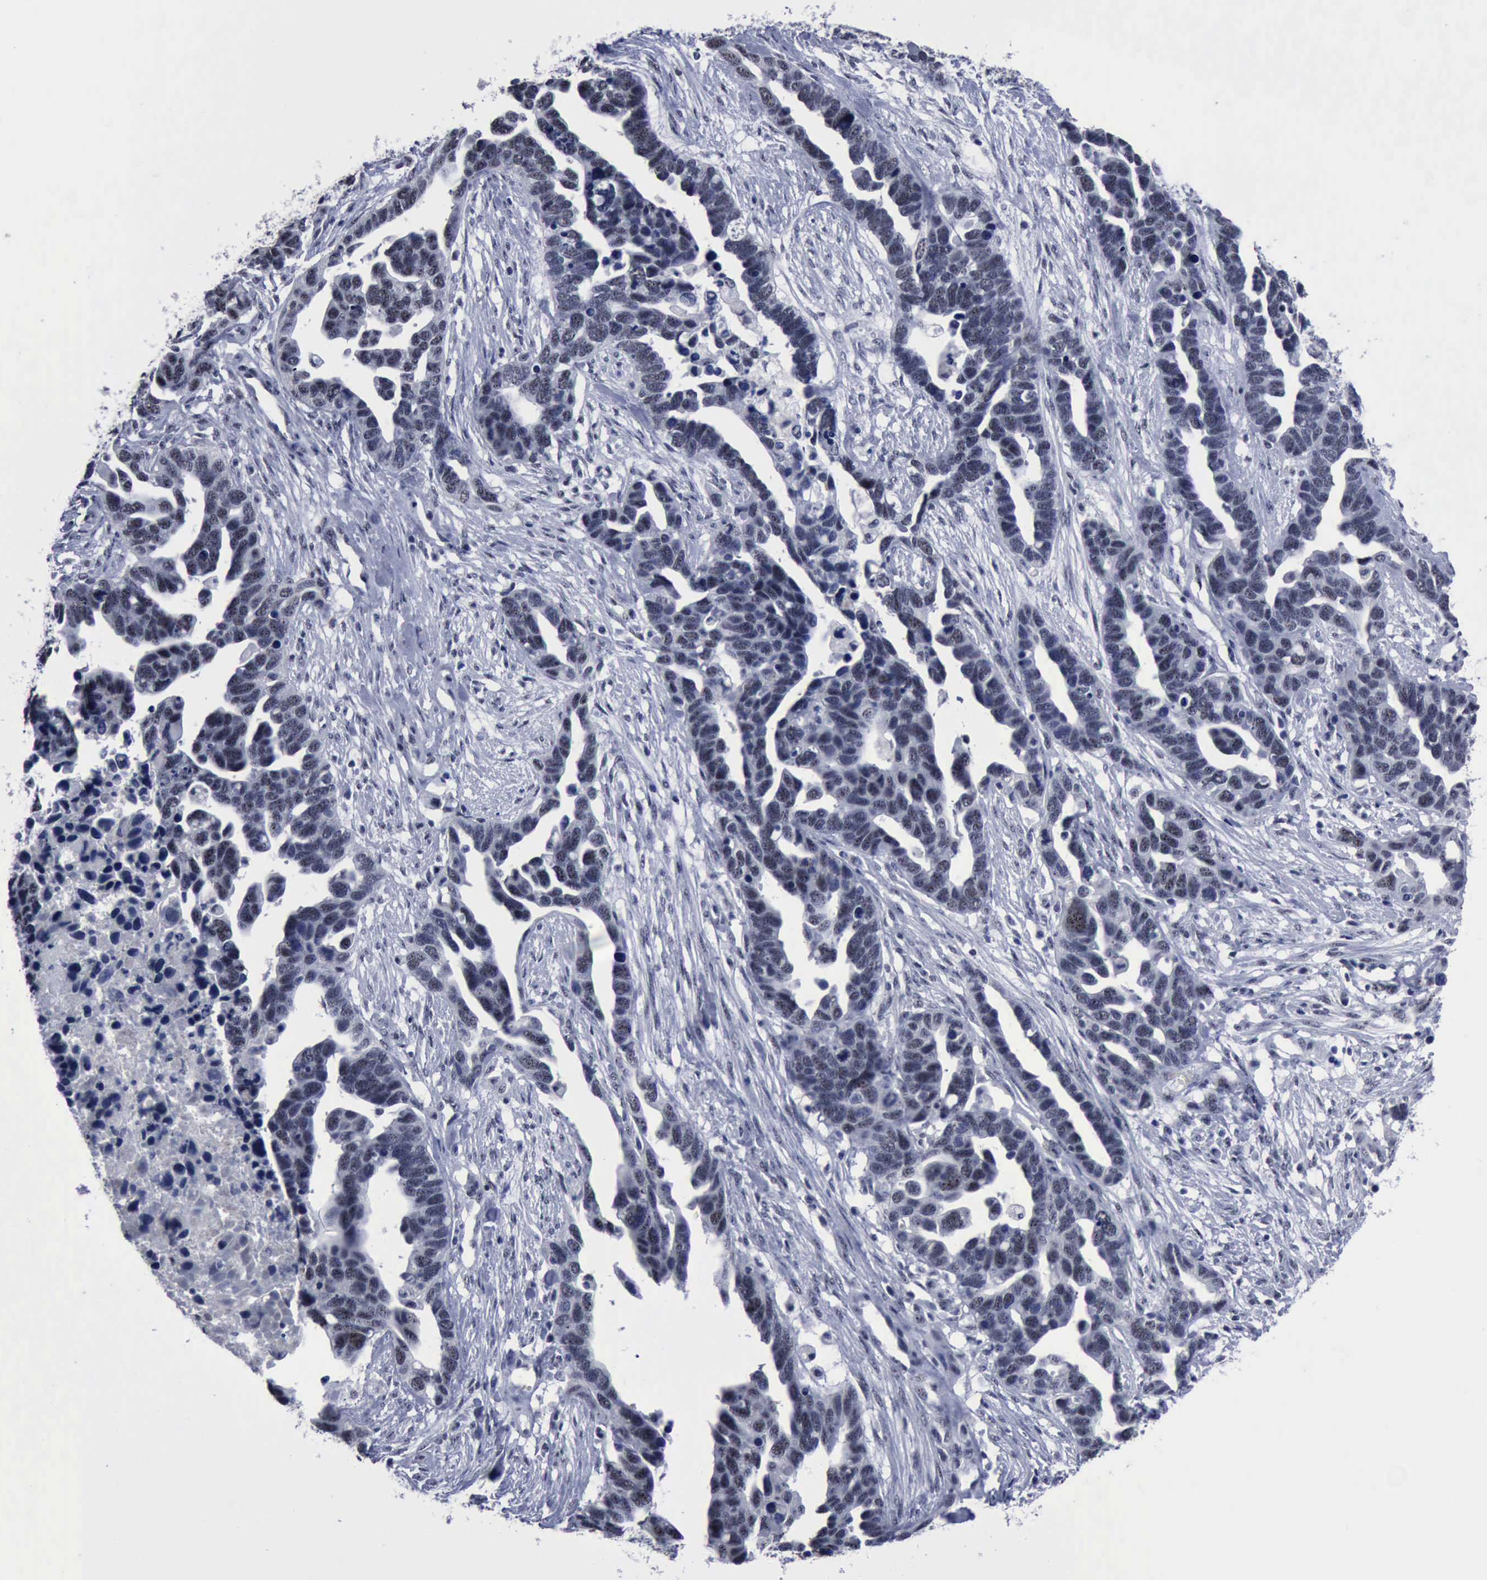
{"staining": {"intensity": "negative", "quantity": "none", "location": "none"}, "tissue": "ovarian cancer", "cell_type": "Tumor cells", "image_type": "cancer", "snomed": [{"axis": "morphology", "description": "Cystadenocarcinoma, serous, NOS"}, {"axis": "topography", "description": "Ovary"}], "caption": "IHC of ovarian serous cystadenocarcinoma exhibits no staining in tumor cells.", "gene": "BRD1", "patient": {"sex": "female", "age": 54}}